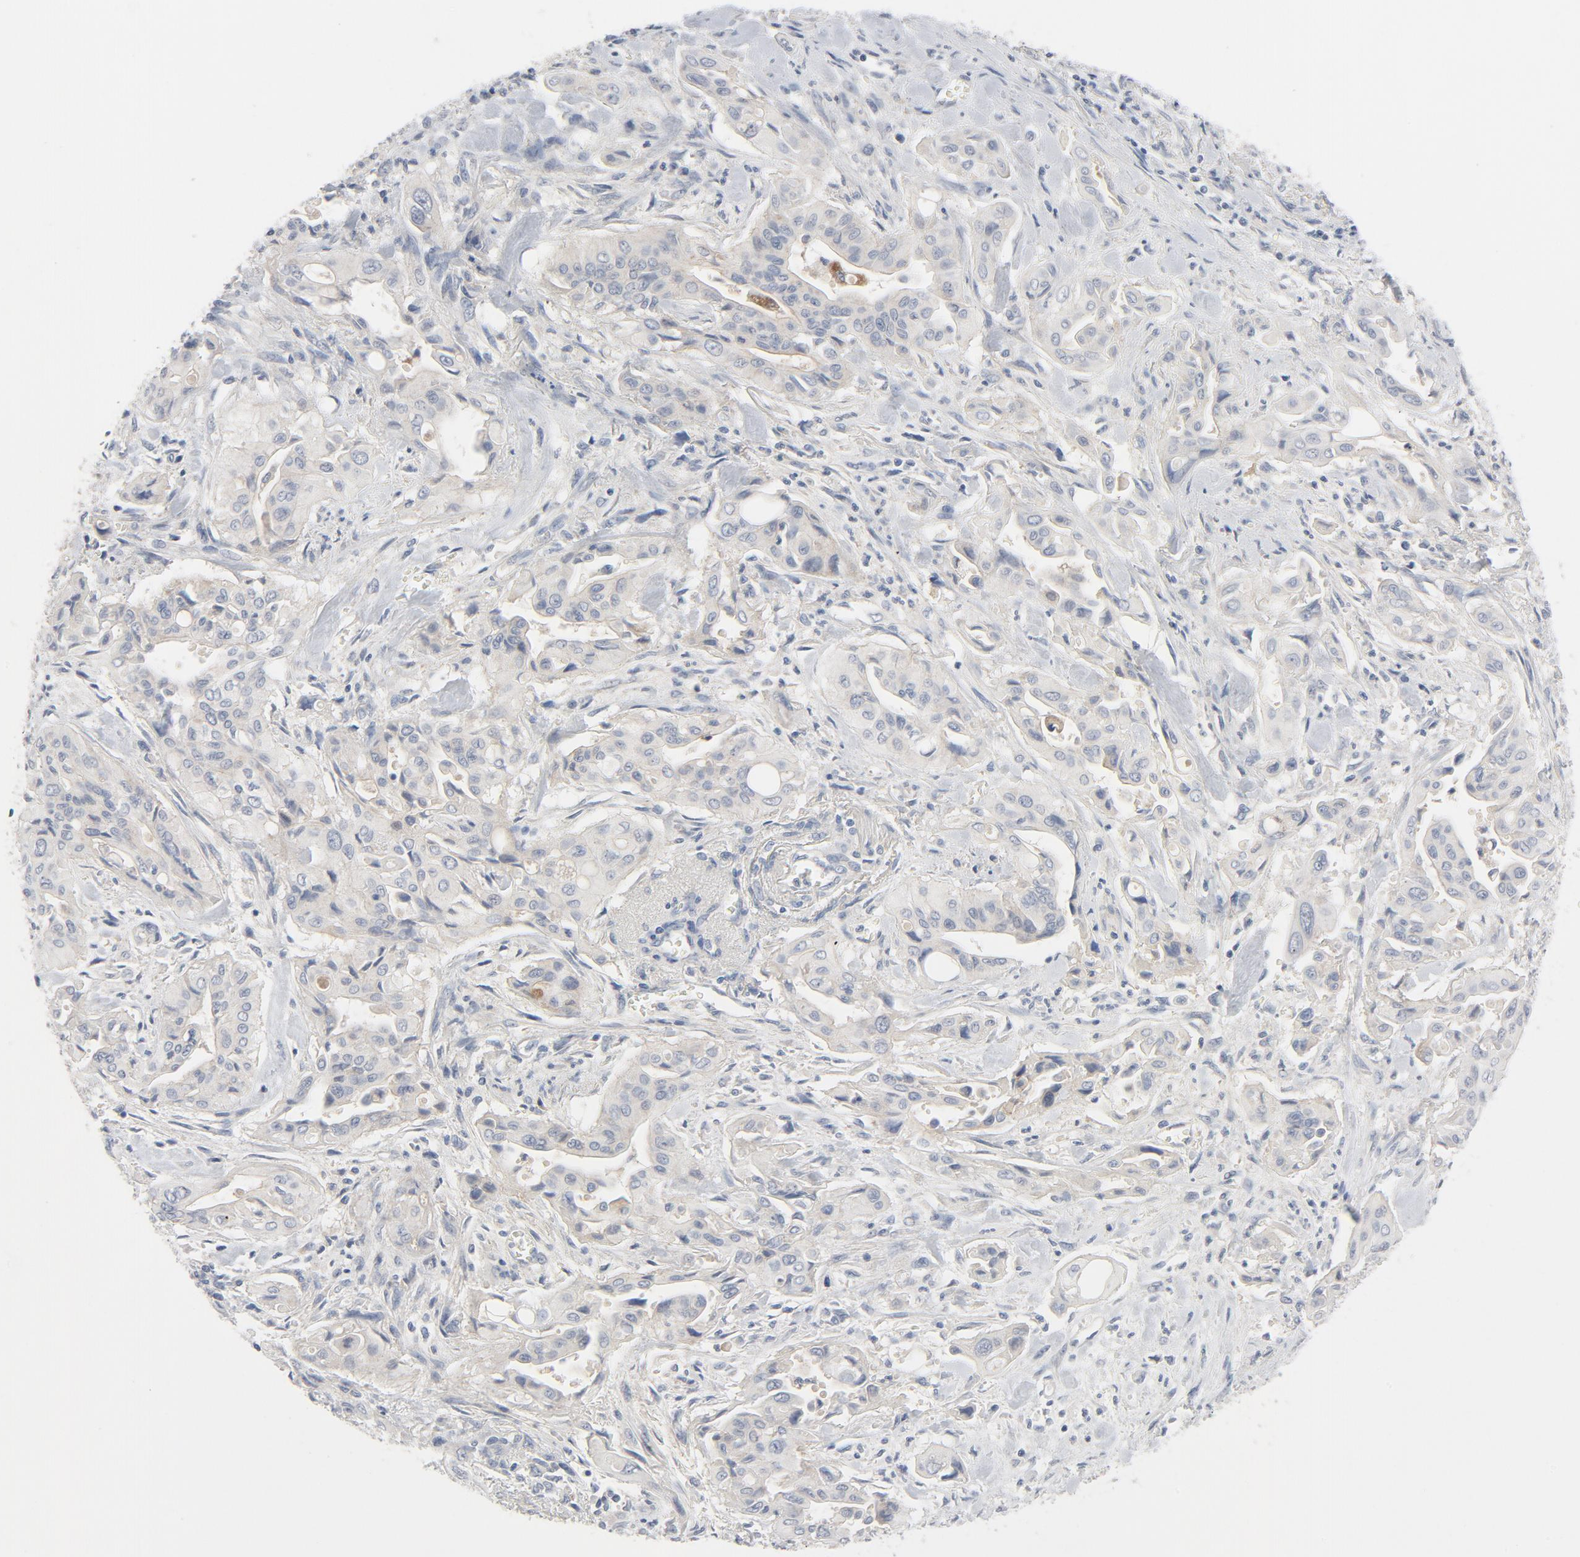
{"staining": {"intensity": "weak", "quantity": ">75%", "location": "cytoplasmic/membranous"}, "tissue": "pancreatic cancer", "cell_type": "Tumor cells", "image_type": "cancer", "snomed": [{"axis": "morphology", "description": "Adenocarcinoma, NOS"}, {"axis": "topography", "description": "Pancreas"}], "caption": "Human adenocarcinoma (pancreatic) stained with a brown dye shows weak cytoplasmic/membranous positive expression in approximately >75% of tumor cells.", "gene": "TSG101", "patient": {"sex": "male", "age": 77}}